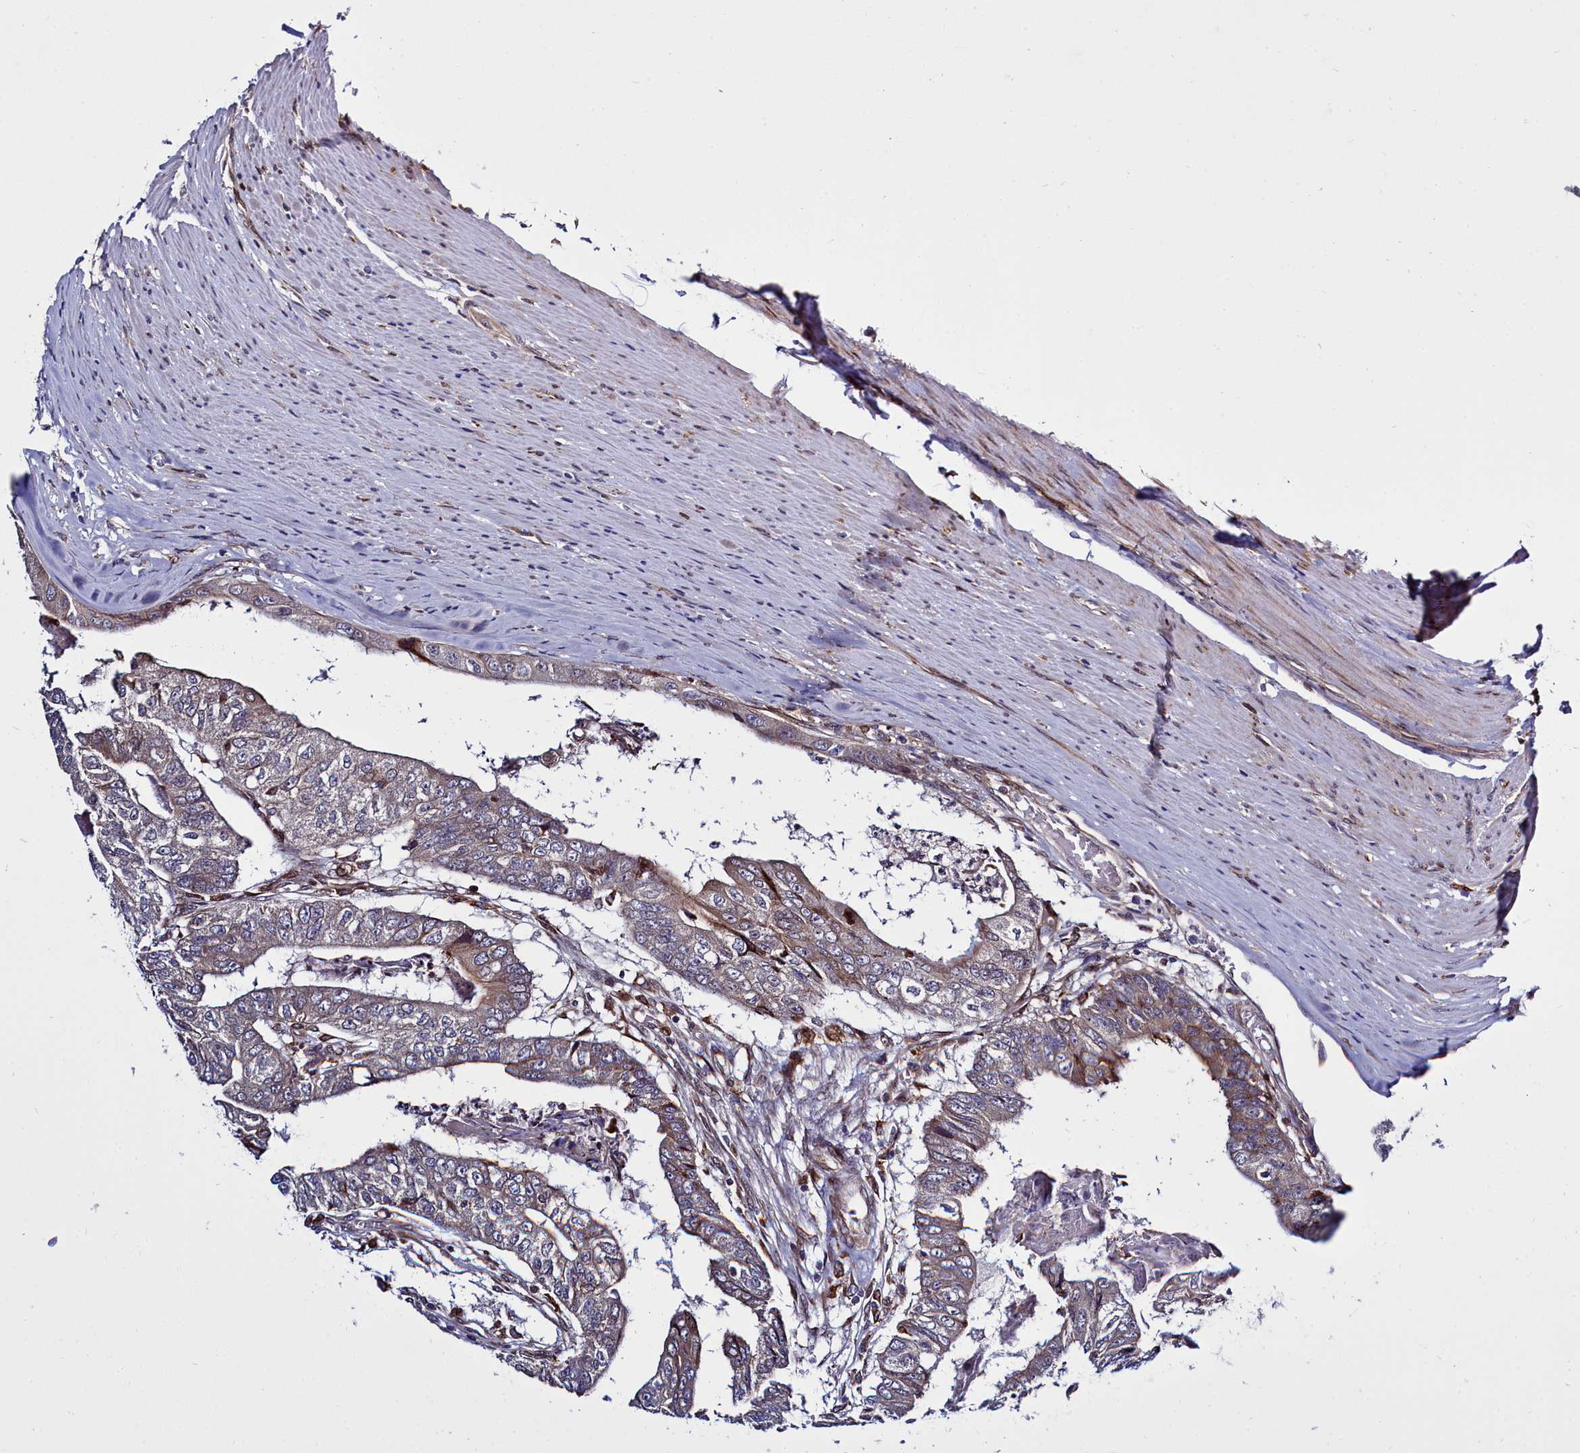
{"staining": {"intensity": "negative", "quantity": "none", "location": "none"}, "tissue": "colorectal cancer", "cell_type": "Tumor cells", "image_type": "cancer", "snomed": [{"axis": "morphology", "description": "Adenocarcinoma, NOS"}, {"axis": "topography", "description": "Colon"}], "caption": "An immunohistochemistry (IHC) image of colorectal cancer is shown. There is no staining in tumor cells of colorectal cancer. The staining is performed using DAB brown chromogen with nuclei counter-stained in using hematoxylin.", "gene": "RAPGEF4", "patient": {"sex": "female", "age": 67}}